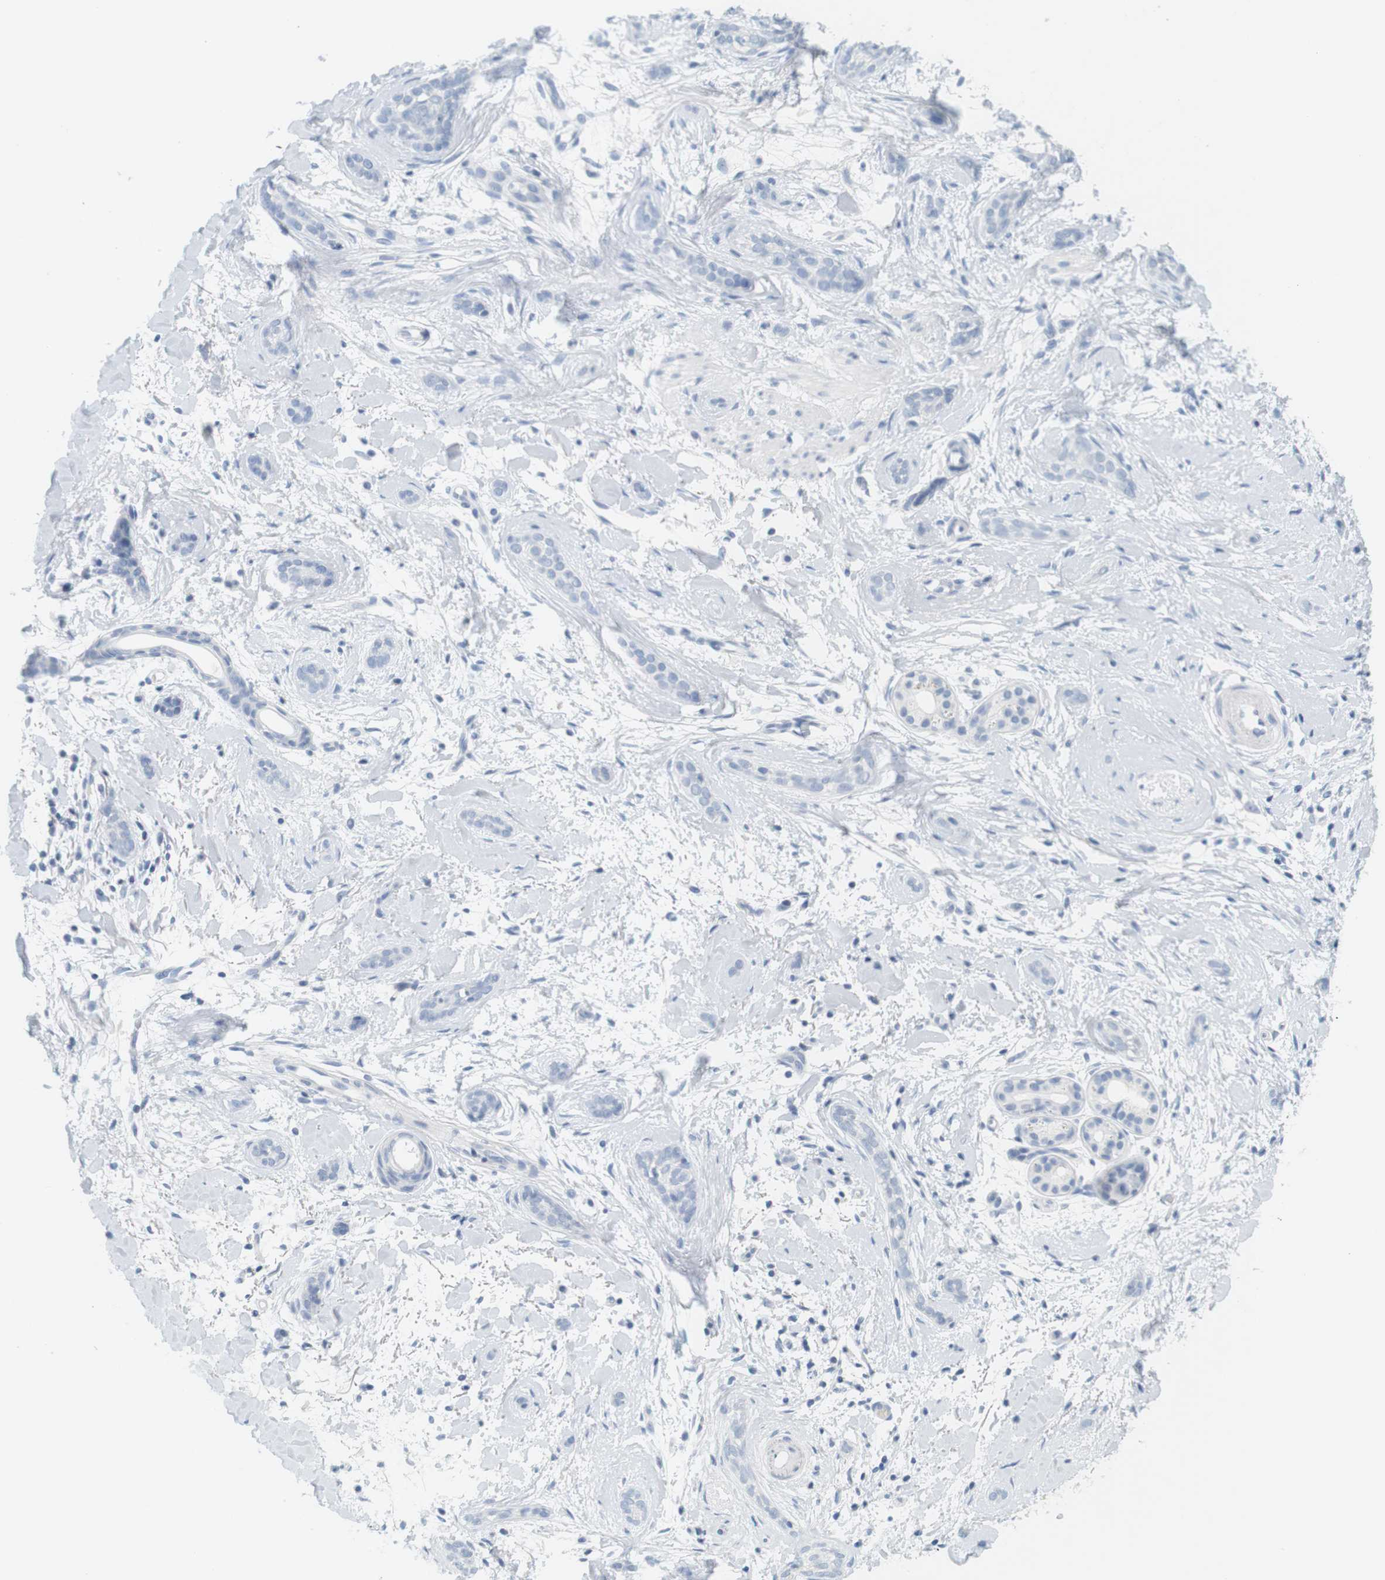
{"staining": {"intensity": "negative", "quantity": "none", "location": "none"}, "tissue": "skin cancer", "cell_type": "Tumor cells", "image_type": "cancer", "snomed": [{"axis": "morphology", "description": "Basal cell carcinoma"}, {"axis": "morphology", "description": "Adnexal tumor, benign"}, {"axis": "topography", "description": "Skin"}], "caption": "Tumor cells are negative for brown protein staining in skin basal cell carcinoma. (DAB (3,3'-diaminobenzidine) immunohistochemistry (IHC), high magnification).", "gene": "OPRM1", "patient": {"sex": "female", "age": 42}}